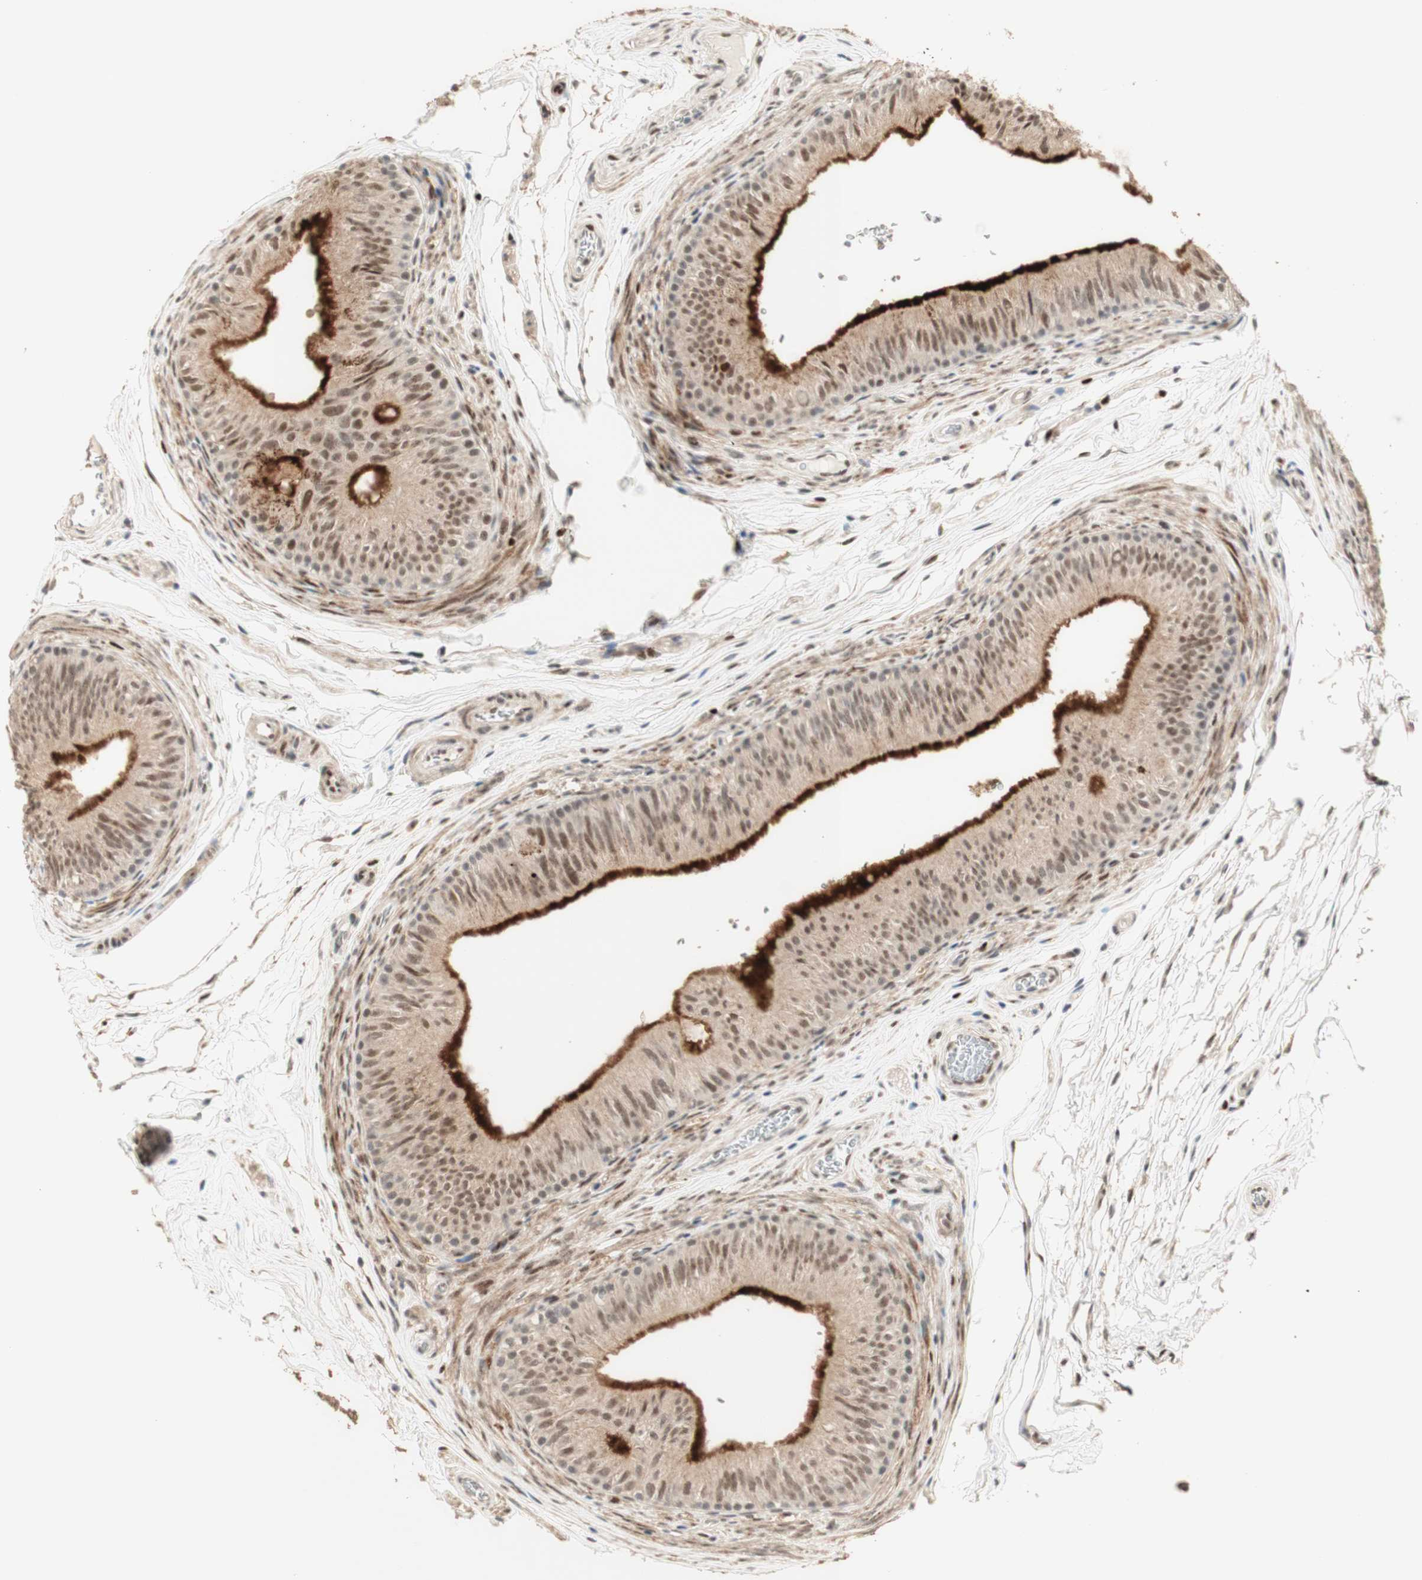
{"staining": {"intensity": "strong", "quantity": ">75%", "location": "cytoplasmic/membranous"}, "tissue": "epididymis", "cell_type": "Glandular cells", "image_type": "normal", "snomed": [{"axis": "morphology", "description": "Normal tissue, NOS"}, {"axis": "topography", "description": "Epididymis"}], "caption": "Strong cytoplasmic/membranous expression is present in about >75% of glandular cells in normal epididymis. The staining is performed using DAB (3,3'-diaminobenzidine) brown chromogen to label protein expression. The nuclei are counter-stained blue using hematoxylin.", "gene": "FOXP1", "patient": {"sex": "male", "age": 36}}